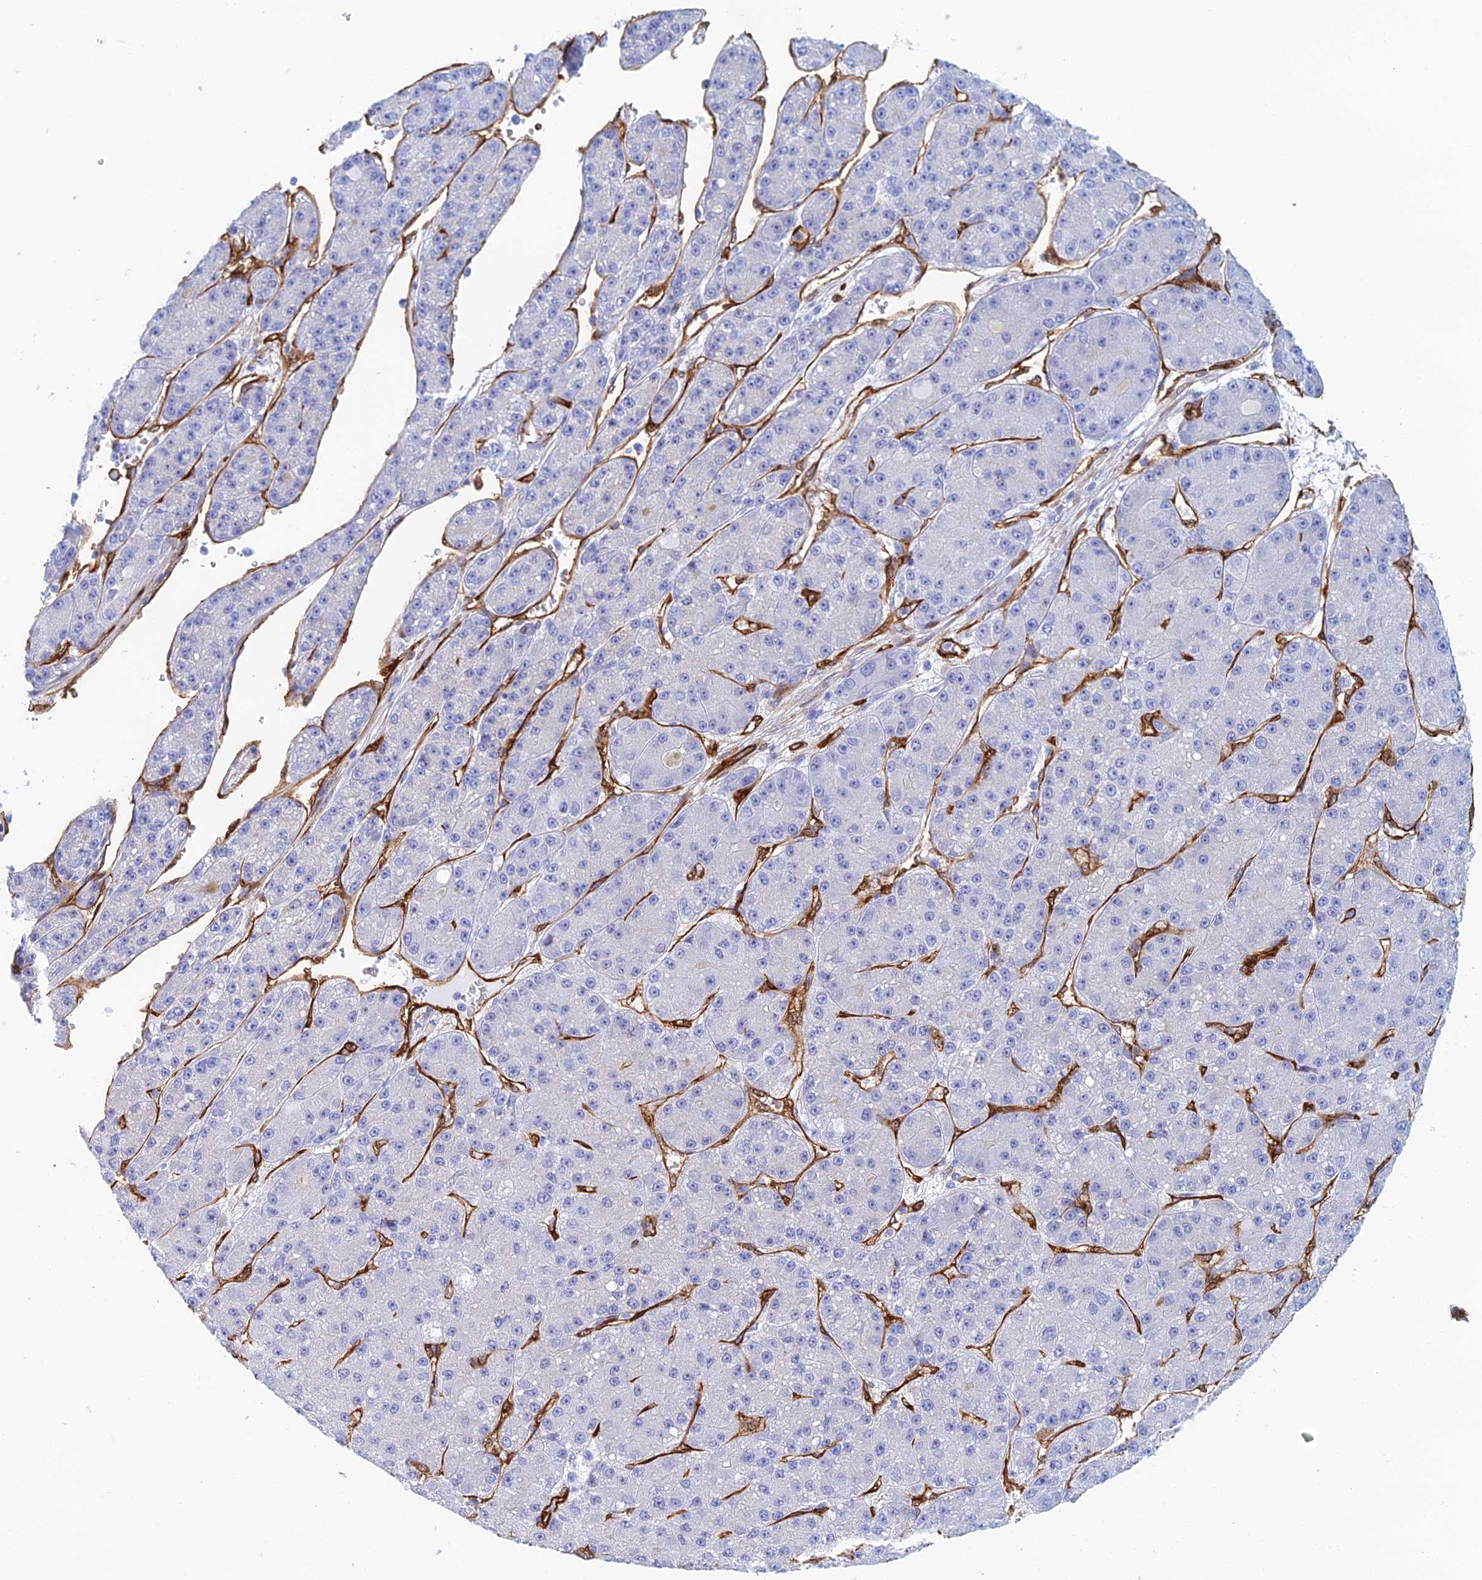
{"staining": {"intensity": "negative", "quantity": "none", "location": "none"}, "tissue": "liver cancer", "cell_type": "Tumor cells", "image_type": "cancer", "snomed": [{"axis": "morphology", "description": "Carcinoma, Hepatocellular, NOS"}, {"axis": "topography", "description": "Liver"}], "caption": "Tumor cells are negative for protein expression in human hepatocellular carcinoma (liver).", "gene": "CRIP2", "patient": {"sex": "male", "age": 67}}